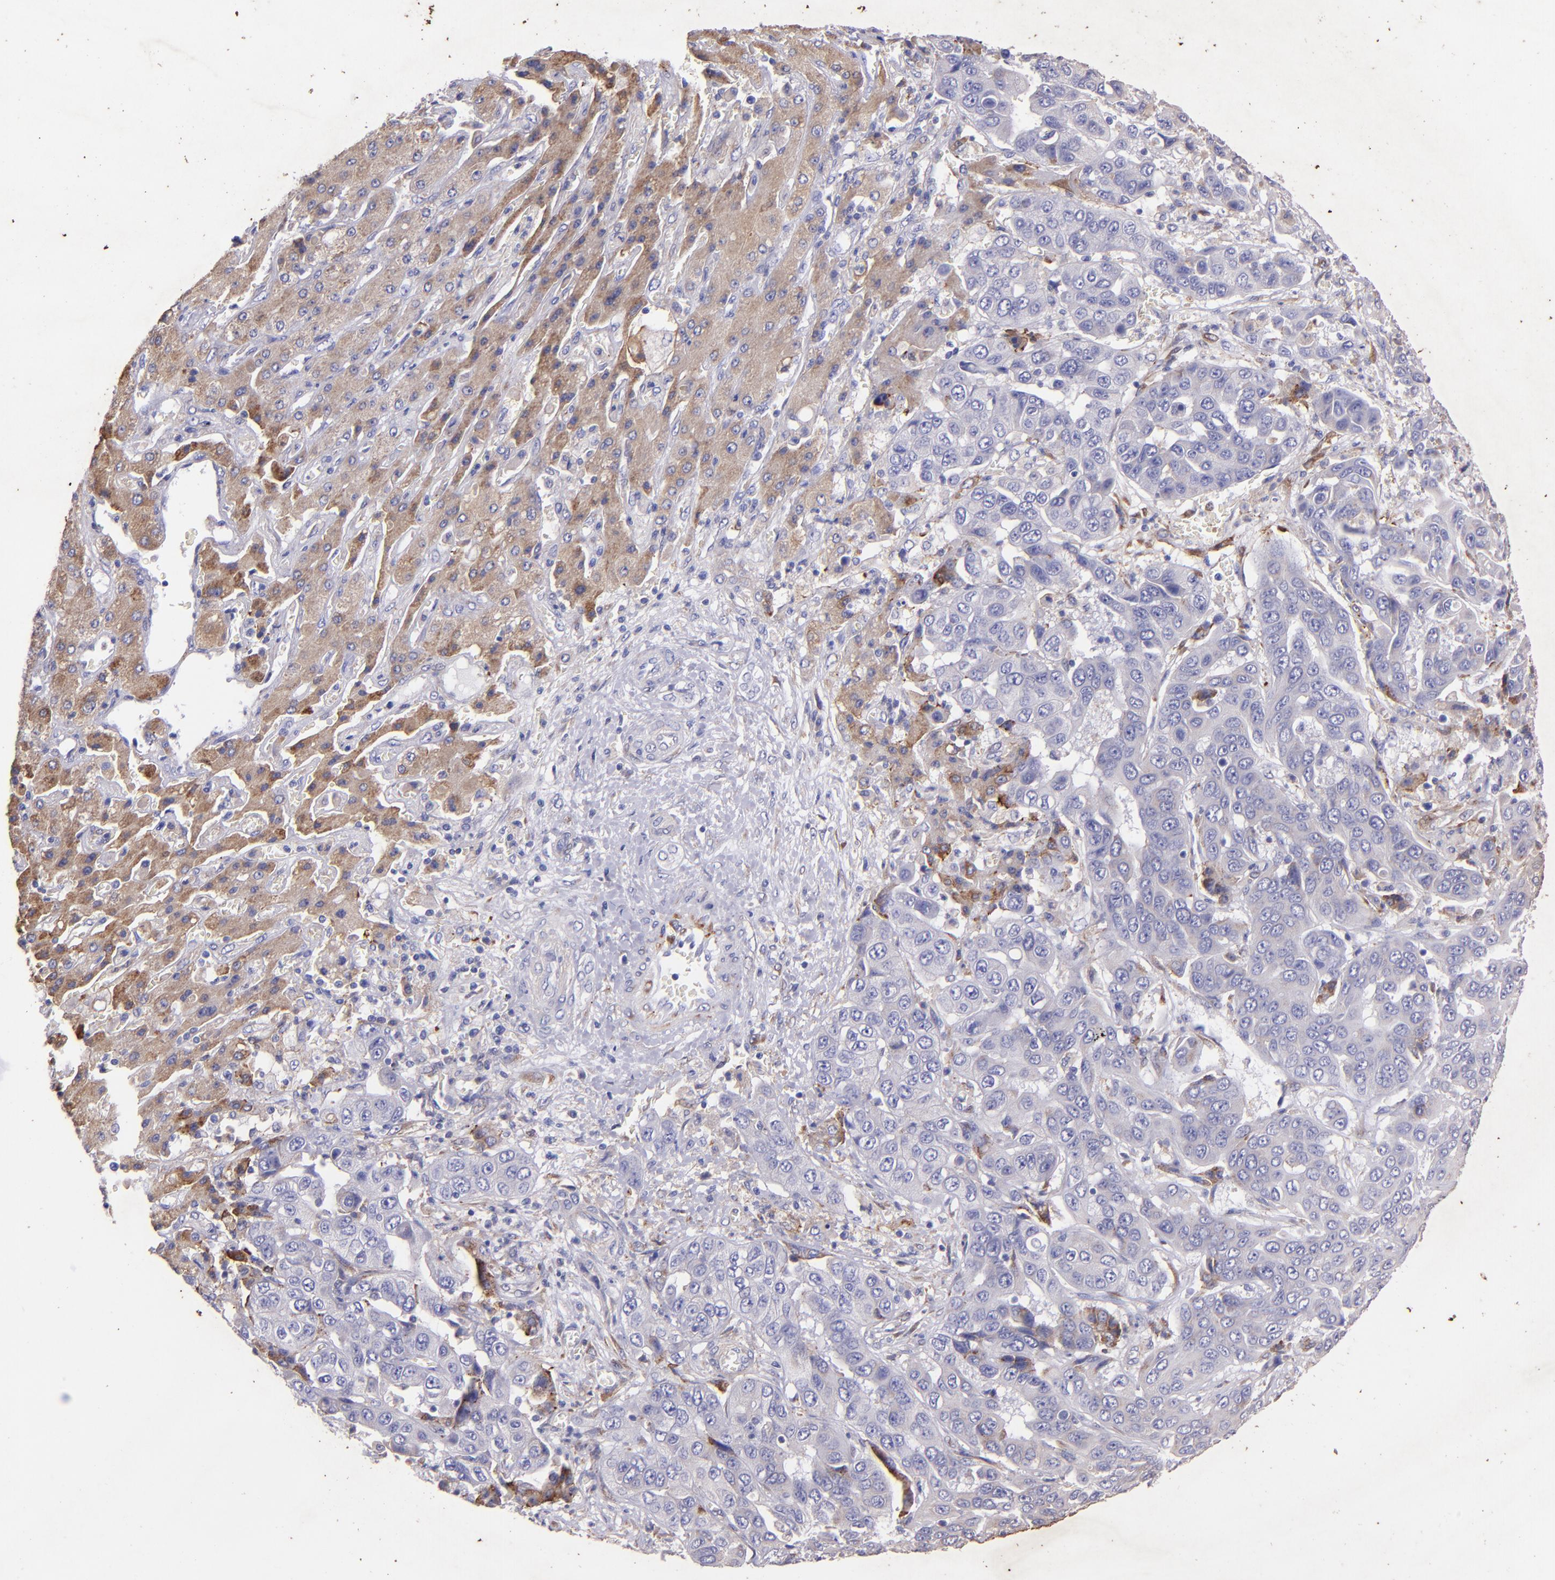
{"staining": {"intensity": "moderate", "quantity": "<25%", "location": "cytoplasmic/membranous"}, "tissue": "liver cancer", "cell_type": "Tumor cells", "image_type": "cancer", "snomed": [{"axis": "morphology", "description": "Cholangiocarcinoma"}, {"axis": "topography", "description": "Liver"}], "caption": "Liver cancer (cholangiocarcinoma) stained with DAB immunohistochemistry reveals low levels of moderate cytoplasmic/membranous positivity in about <25% of tumor cells.", "gene": "RET", "patient": {"sex": "female", "age": 52}}